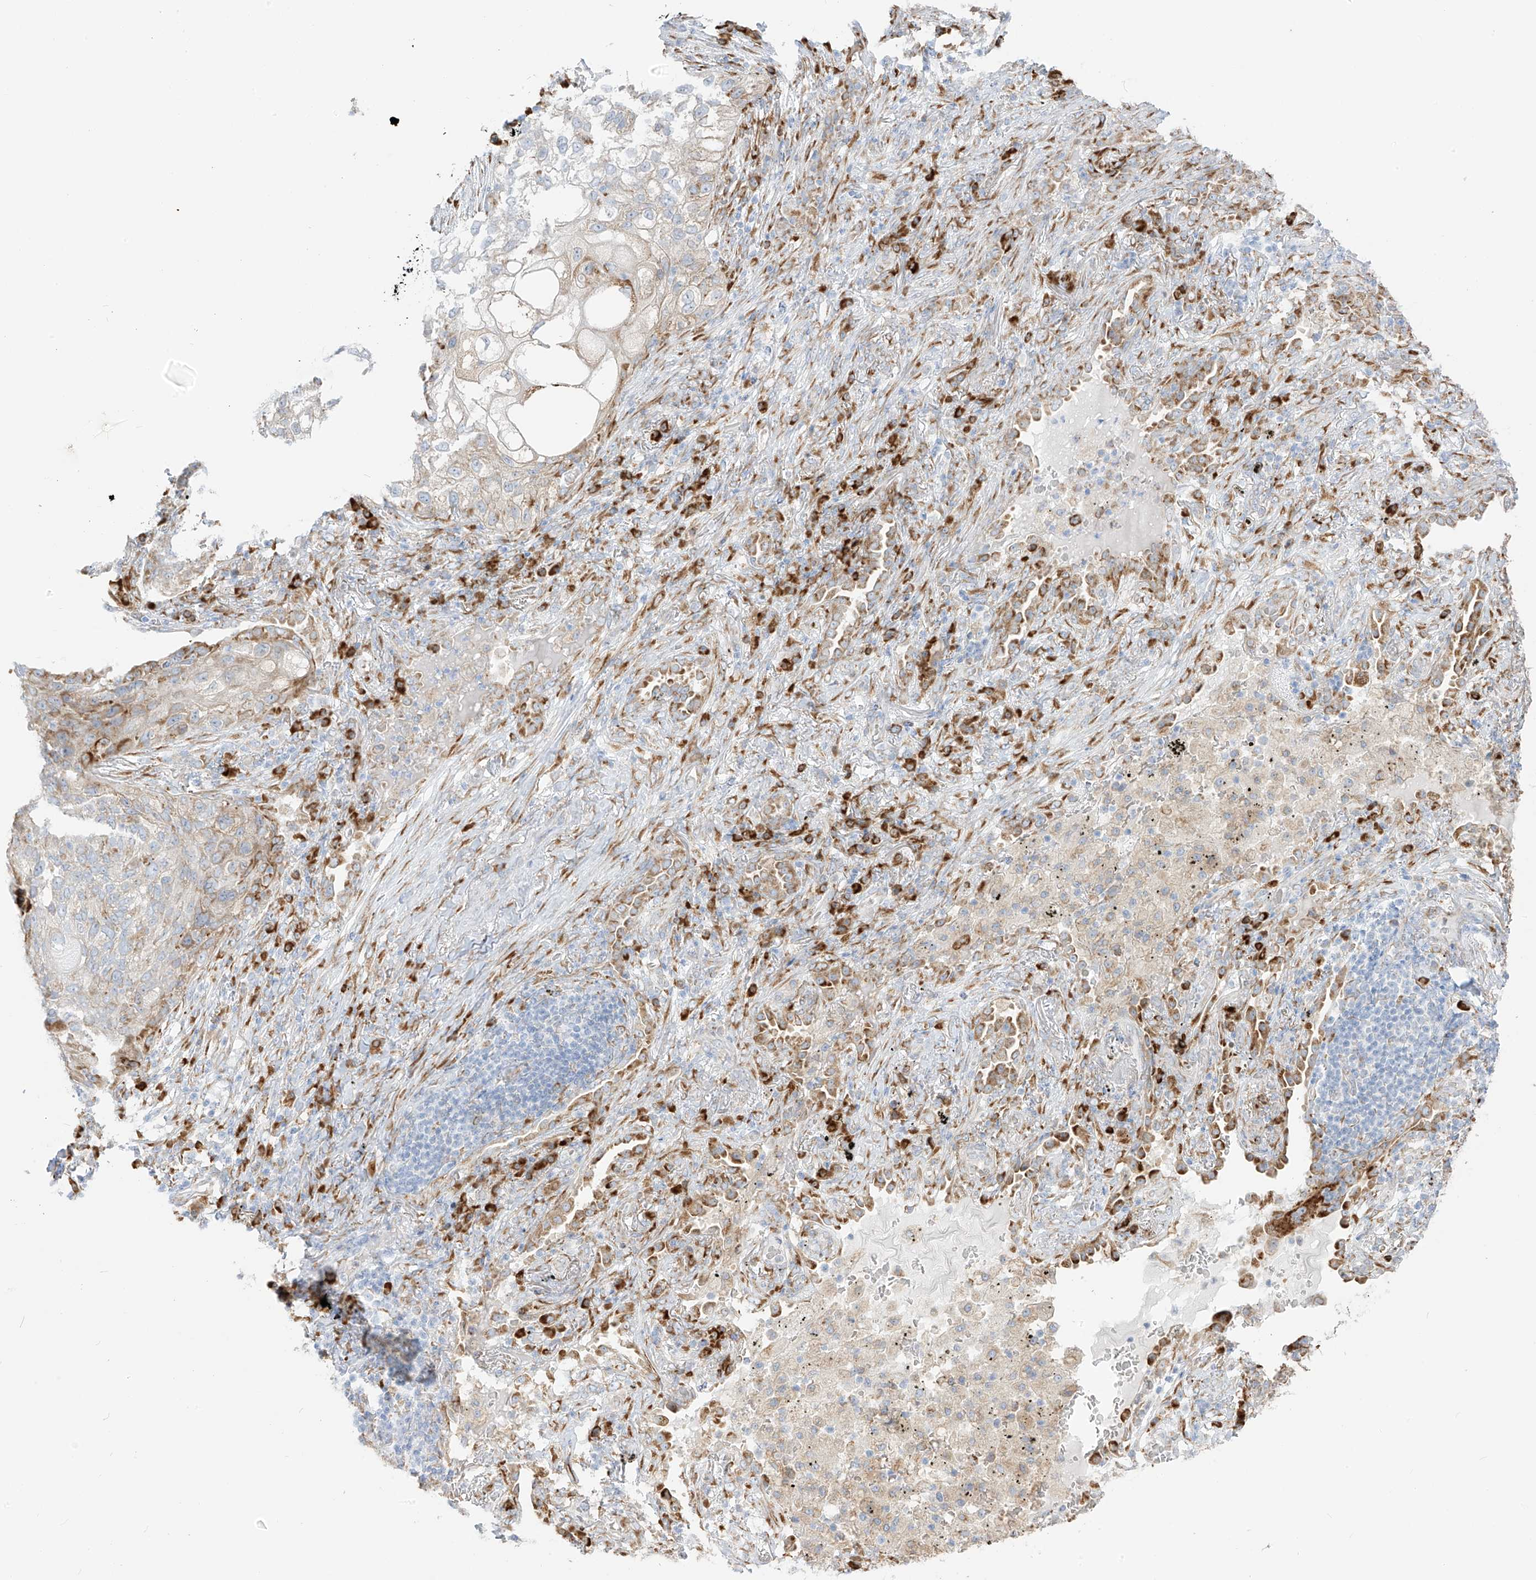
{"staining": {"intensity": "moderate", "quantity": "25%-75%", "location": "cytoplasmic/membranous"}, "tissue": "lung cancer", "cell_type": "Tumor cells", "image_type": "cancer", "snomed": [{"axis": "morphology", "description": "Squamous cell carcinoma, NOS"}, {"axis": "topography", "description": "Lung"}], "caption": "Immunohistochemical staining of human lung squamous cell carcinoma shows medium levels of moderate cytoplasmic/membranous positivity in approximately 25%-75% of tumor cells. (Stains: DAB (3,3'-diaminobenzidine) in brown, nuclei in blue, Microscopy: brightfield microscopy at high magnification).", "gene": "LRRC59", "patient": {"sex": "female", "age": 63}}